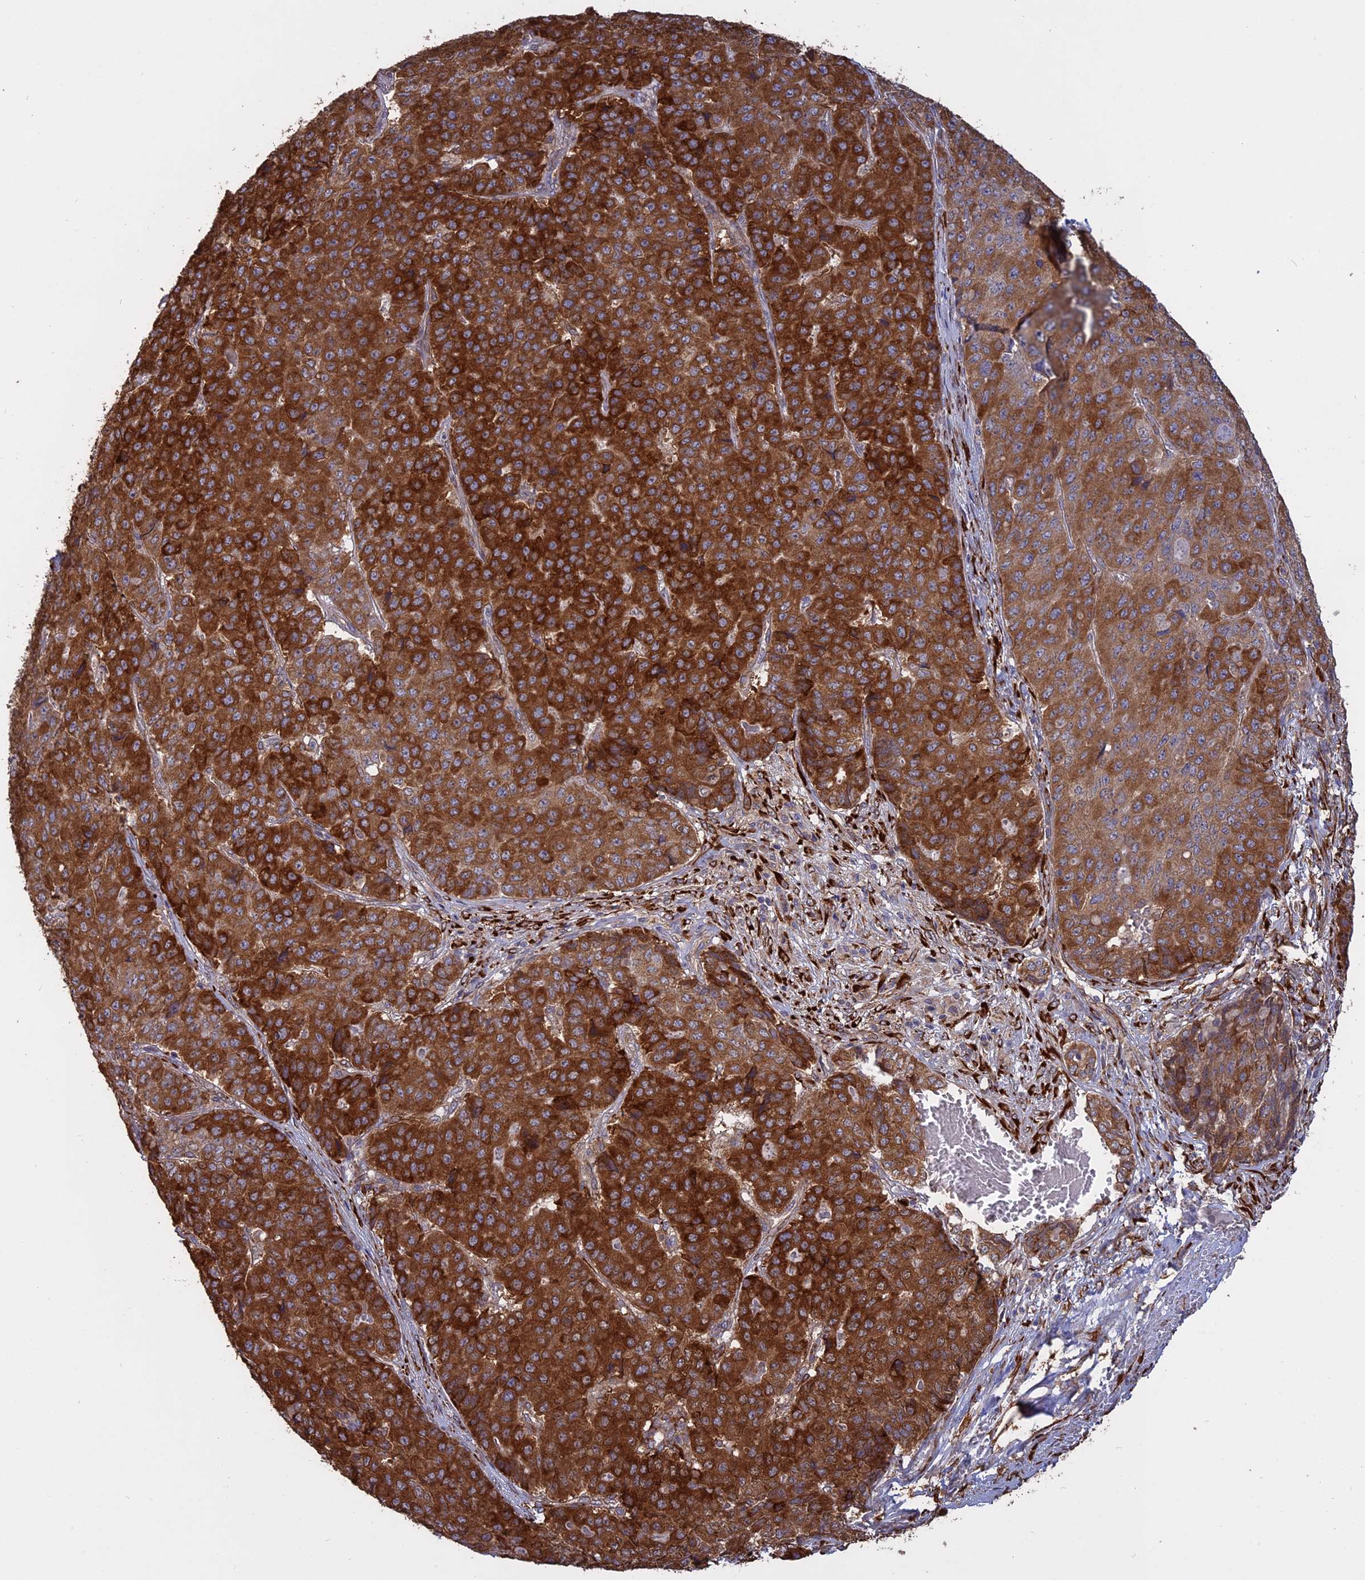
{"staining": {"intensity": "strong", "quantity": ">75%", "location": "cytoplasmic/membranous"}, "tissue": "pancreatic cancer", "cell_type": "Tumor cells", "image_type": "cancer", "snomed": [{"axis": "morphology", "description": "Adenocarcinoma, NOS"}, {"axis": "topography", "description": "Pancreas"}], "caption": "Human pancreatic cancer stained for a protein (brown) exhibits strong cytoplasmic/membranous positive staining in about >75% of tumor cells.", "gene": "PPIC", "patient": {"sex": "male", "age": 50}}